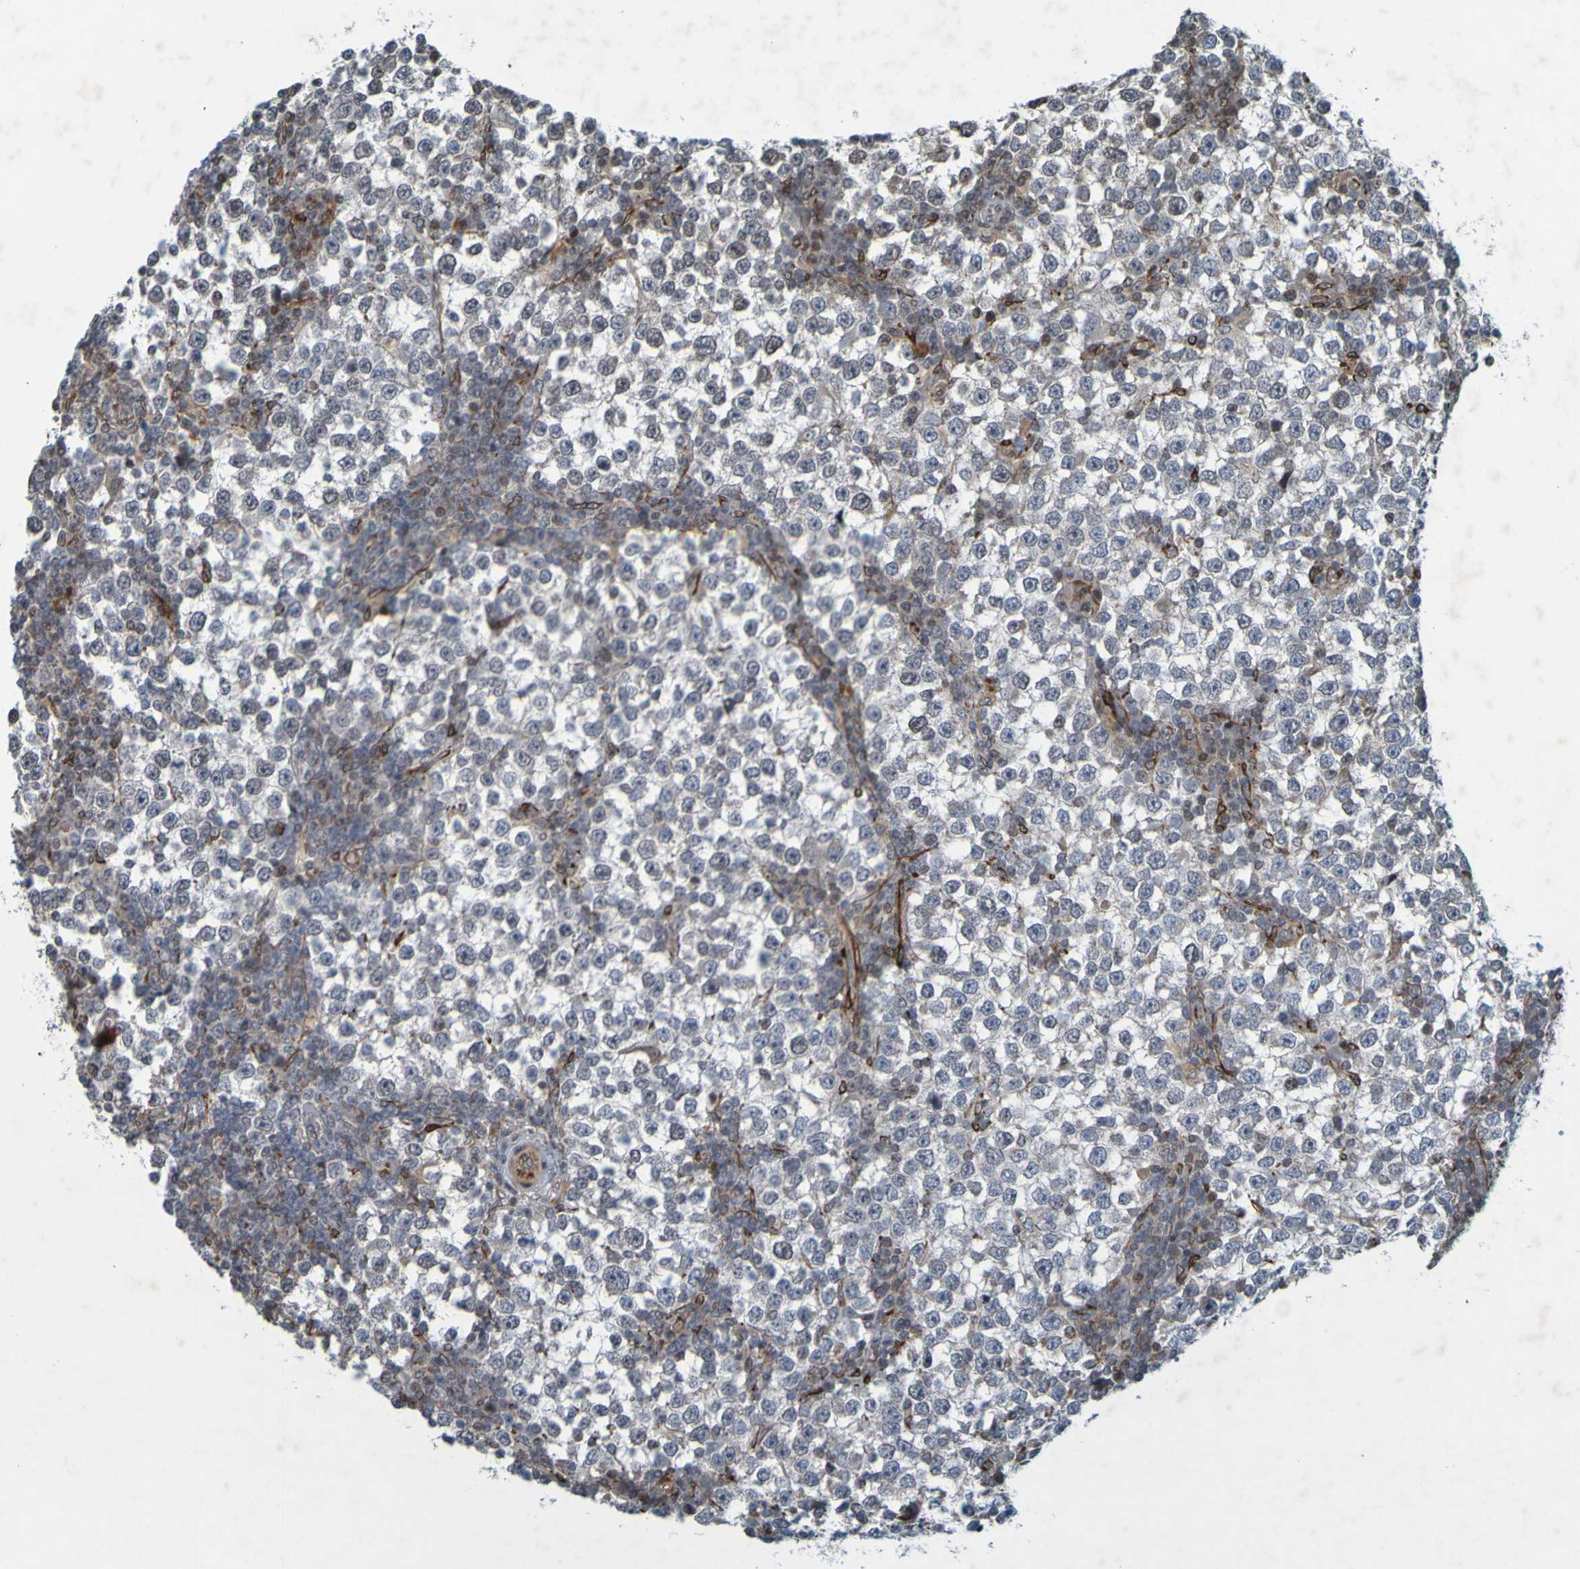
{"staining": {"intensity": "negative", "quantity": "none", "location": "none"}, "tissue": "testis cancer", "cell_type": "Tumor cells", "image_type": "cancer", "snomed": [{"axis": "morphology", "description": "Seminoma, NOS"}, {"axis": "topography", "description": "Testis"}], "caption": "The photomicrograph displays no staining of tumor cells in seminoma (testis).", "gene": "GUCY1A1", "patient": {"sex": "male", "age": 65}}